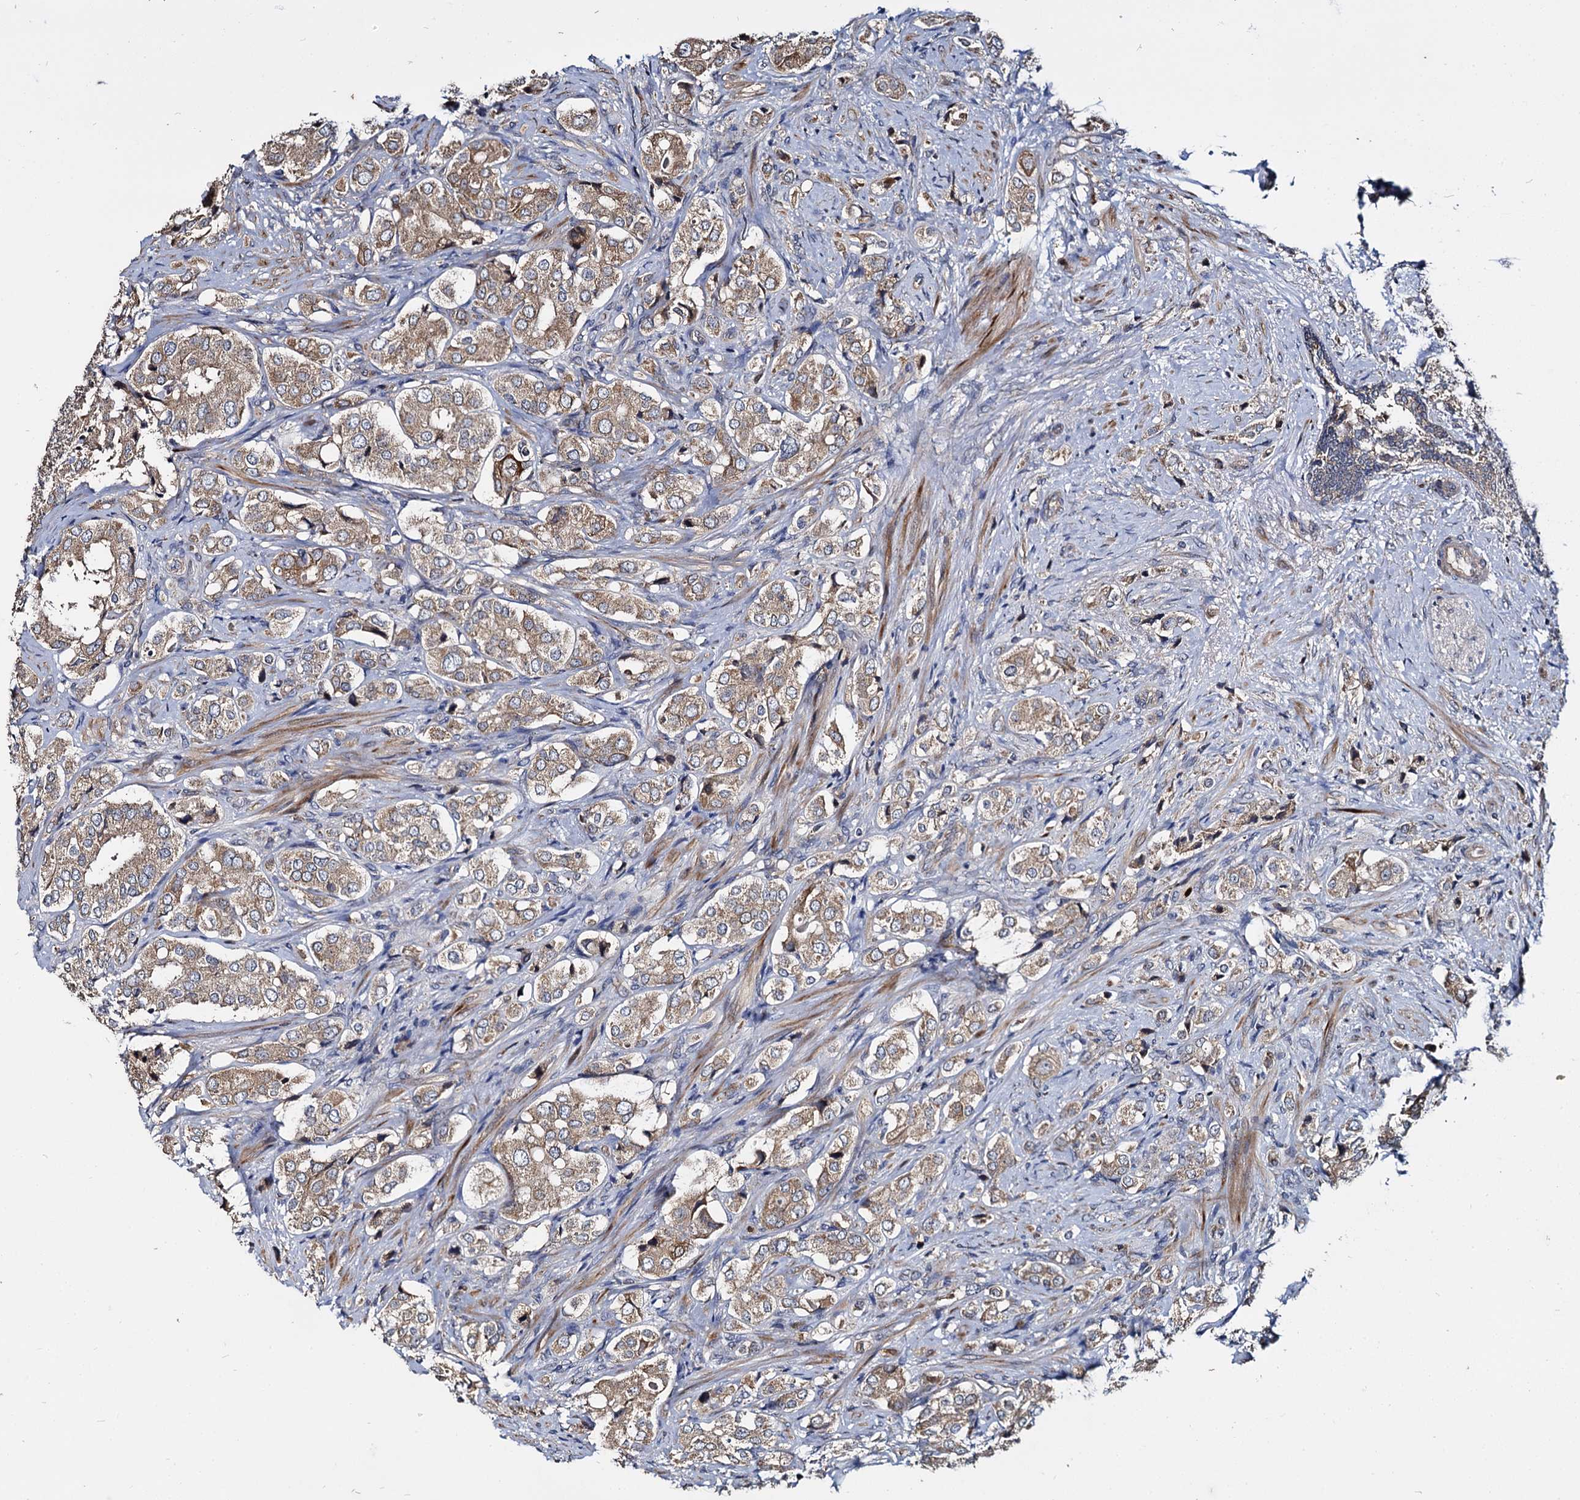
{"staining": {"intensity": "weak", "quantity": ">75%", "location": "cytoplasmic/membranous"}, "tissue": "prostate cancer", "cell_type": "Tumor cells", "image_type": "cancer", "snomed": [{"axis": "morphology", "description": "Adenocarcinoma, High grade"}, {"axis": "topography", "description": "Prostate"}], "caption": "DAB immunohistochemical staining of prostate cancer (high-grade adenocarcinoma) shows weak cytoplasmic/membranous protein staining in approximately >75% of tumor cells.", "gene": "CEP192", "patient": {"sex": "male", "age": 65}}